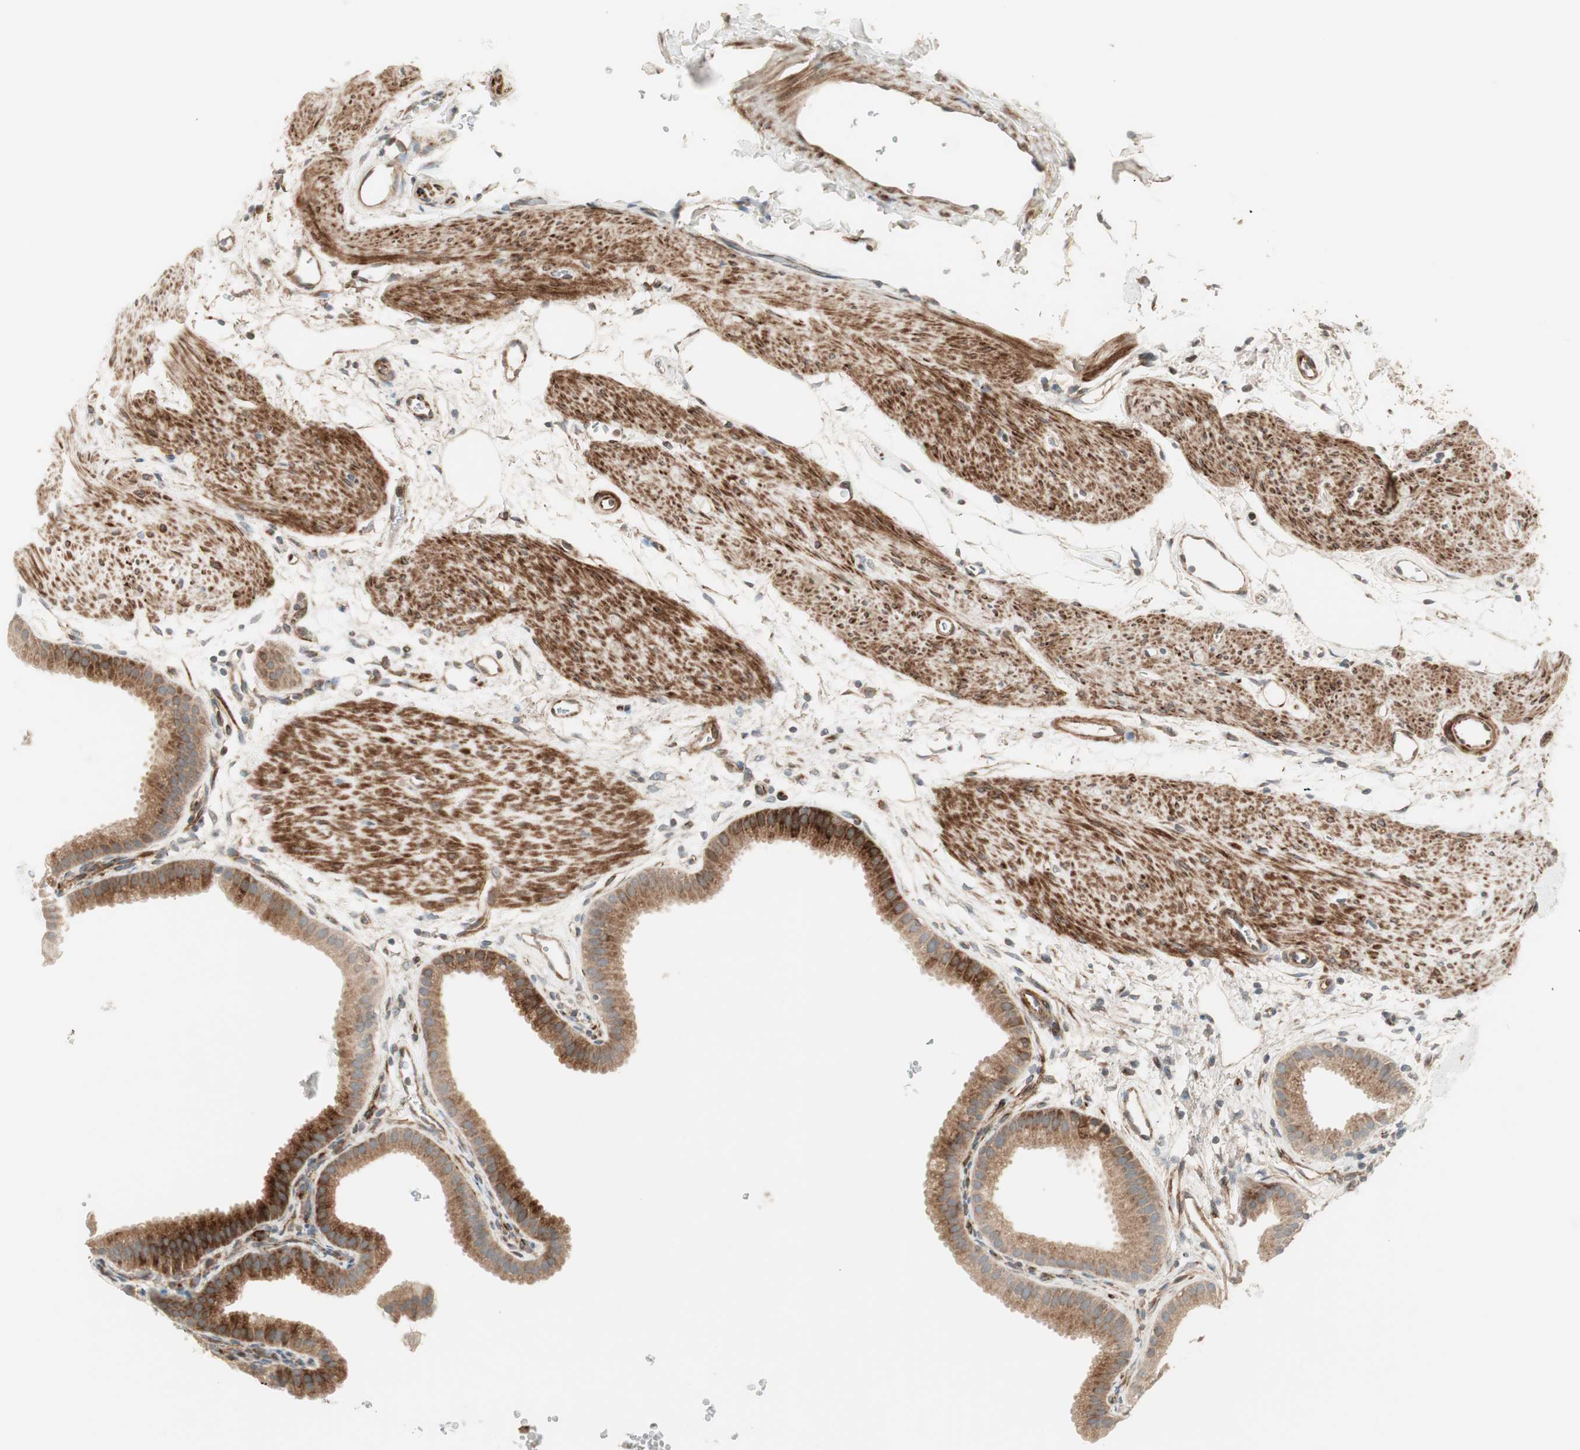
{"staining": {"intensity": "strong", "quantity": ">75%", "location": "cytoplasmic/membranous"}, "tissue": "gallbladder", "cell_type": "Glandular cells", "image_type": "normal", "snomed": [{"axis": "morphology", "description": "Normal tissue, NOS"}, {"axis": "topography", "description": "Gallbladder"}], "caption": "This micrograph shows immunohistochemistry (IHC) staining of unremarkable gallbladder, with high strong cytoplasmic/membranous expression in approximately >75% of glandular cells.", "gene": "PPP2R5E", "patient": {"sex": "female", "age": 64}}